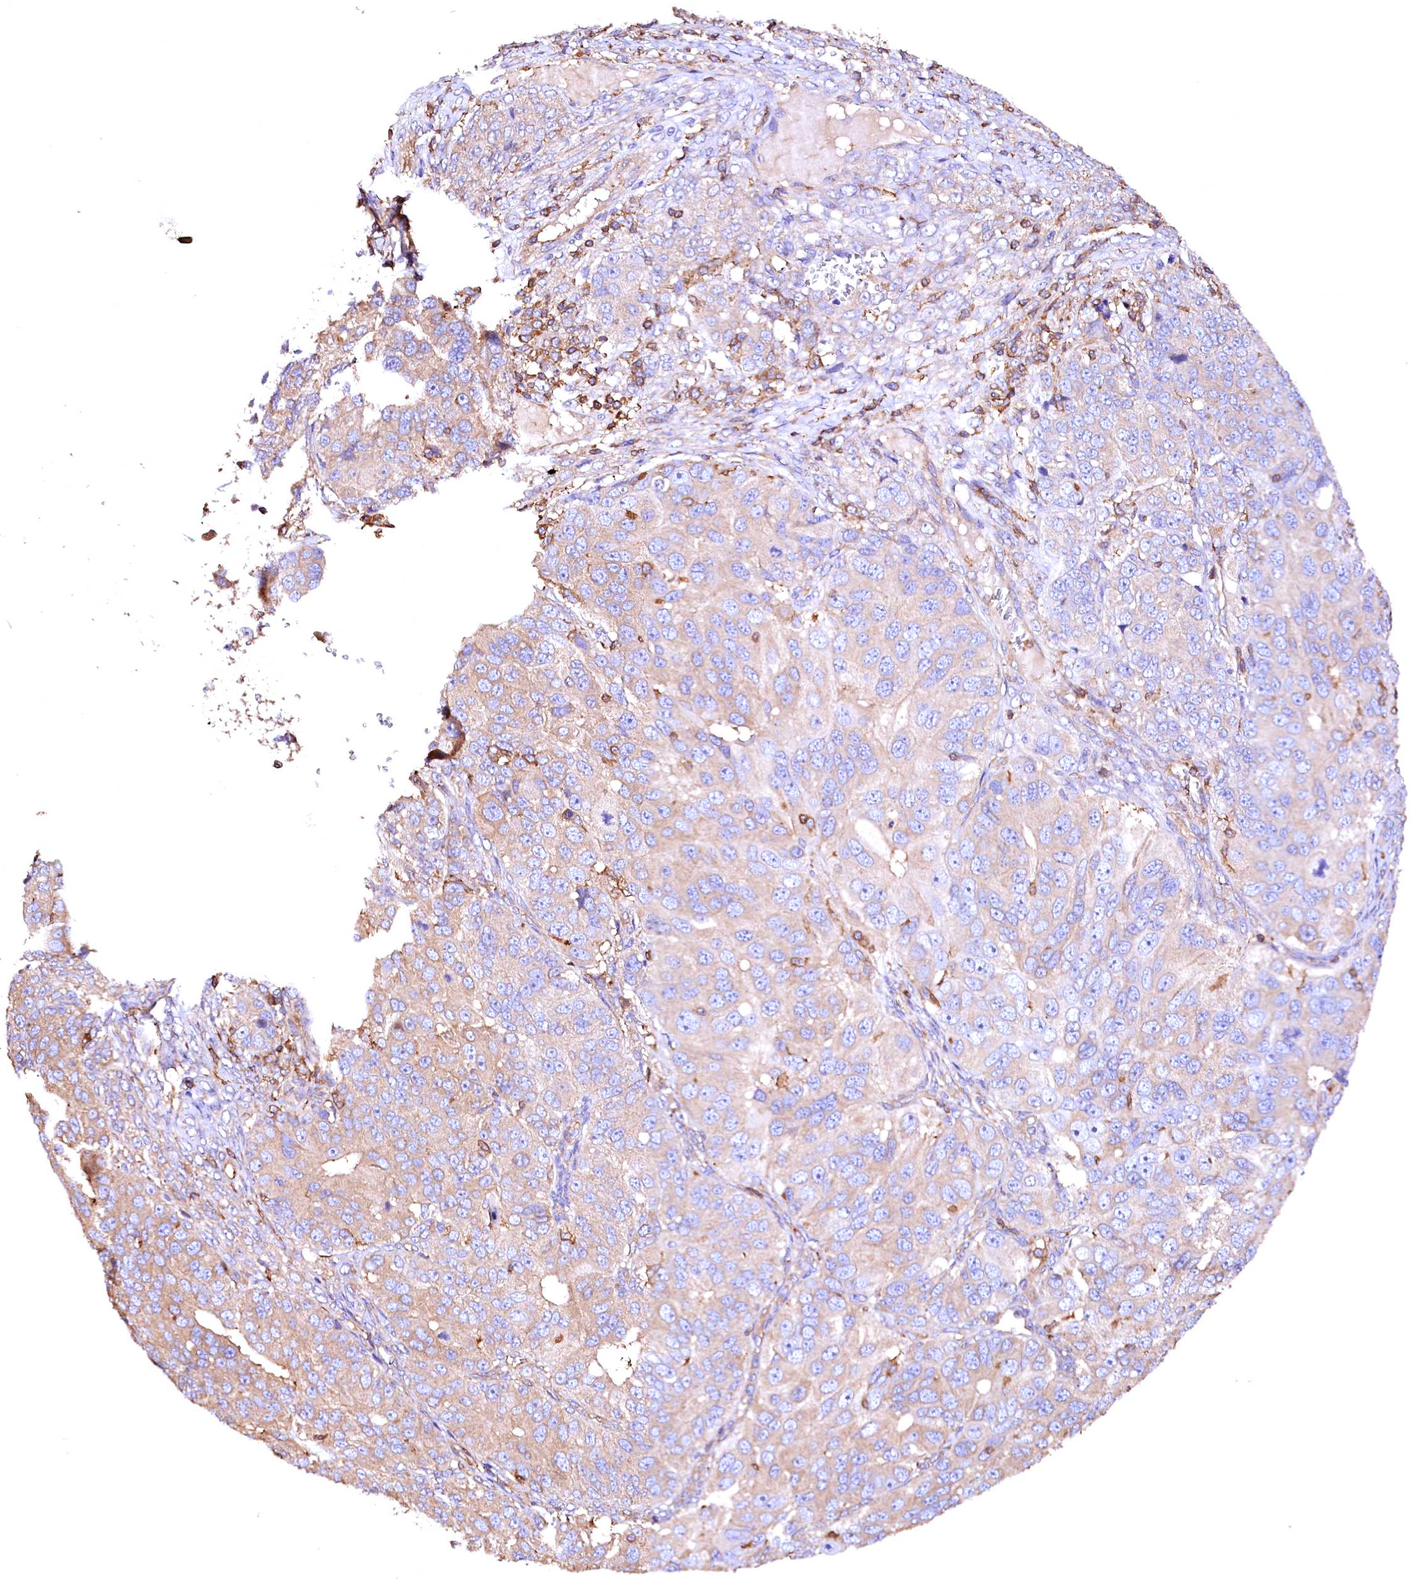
{"staining": {"intensity": "weak", "quantity": "25%-75%", "location": "cytoplasmic/membranous"}, "tissue": "ovarian cancer", "cell_type": "Tumor cells", "image_type": "cancer", "snomed": [{"axis": "morphology", "description": "Carcinoma, endometroid"}, {"axis": "topography", "description": "Ovary"}], "caption": "The histopathology image displays a brown stain indicating the presence of a protein in the cytoplasmic/membranous of tumor cells in ovarian cancer.", "gene": "RARS2", "patient": {"sex": "female", "age": 51}}